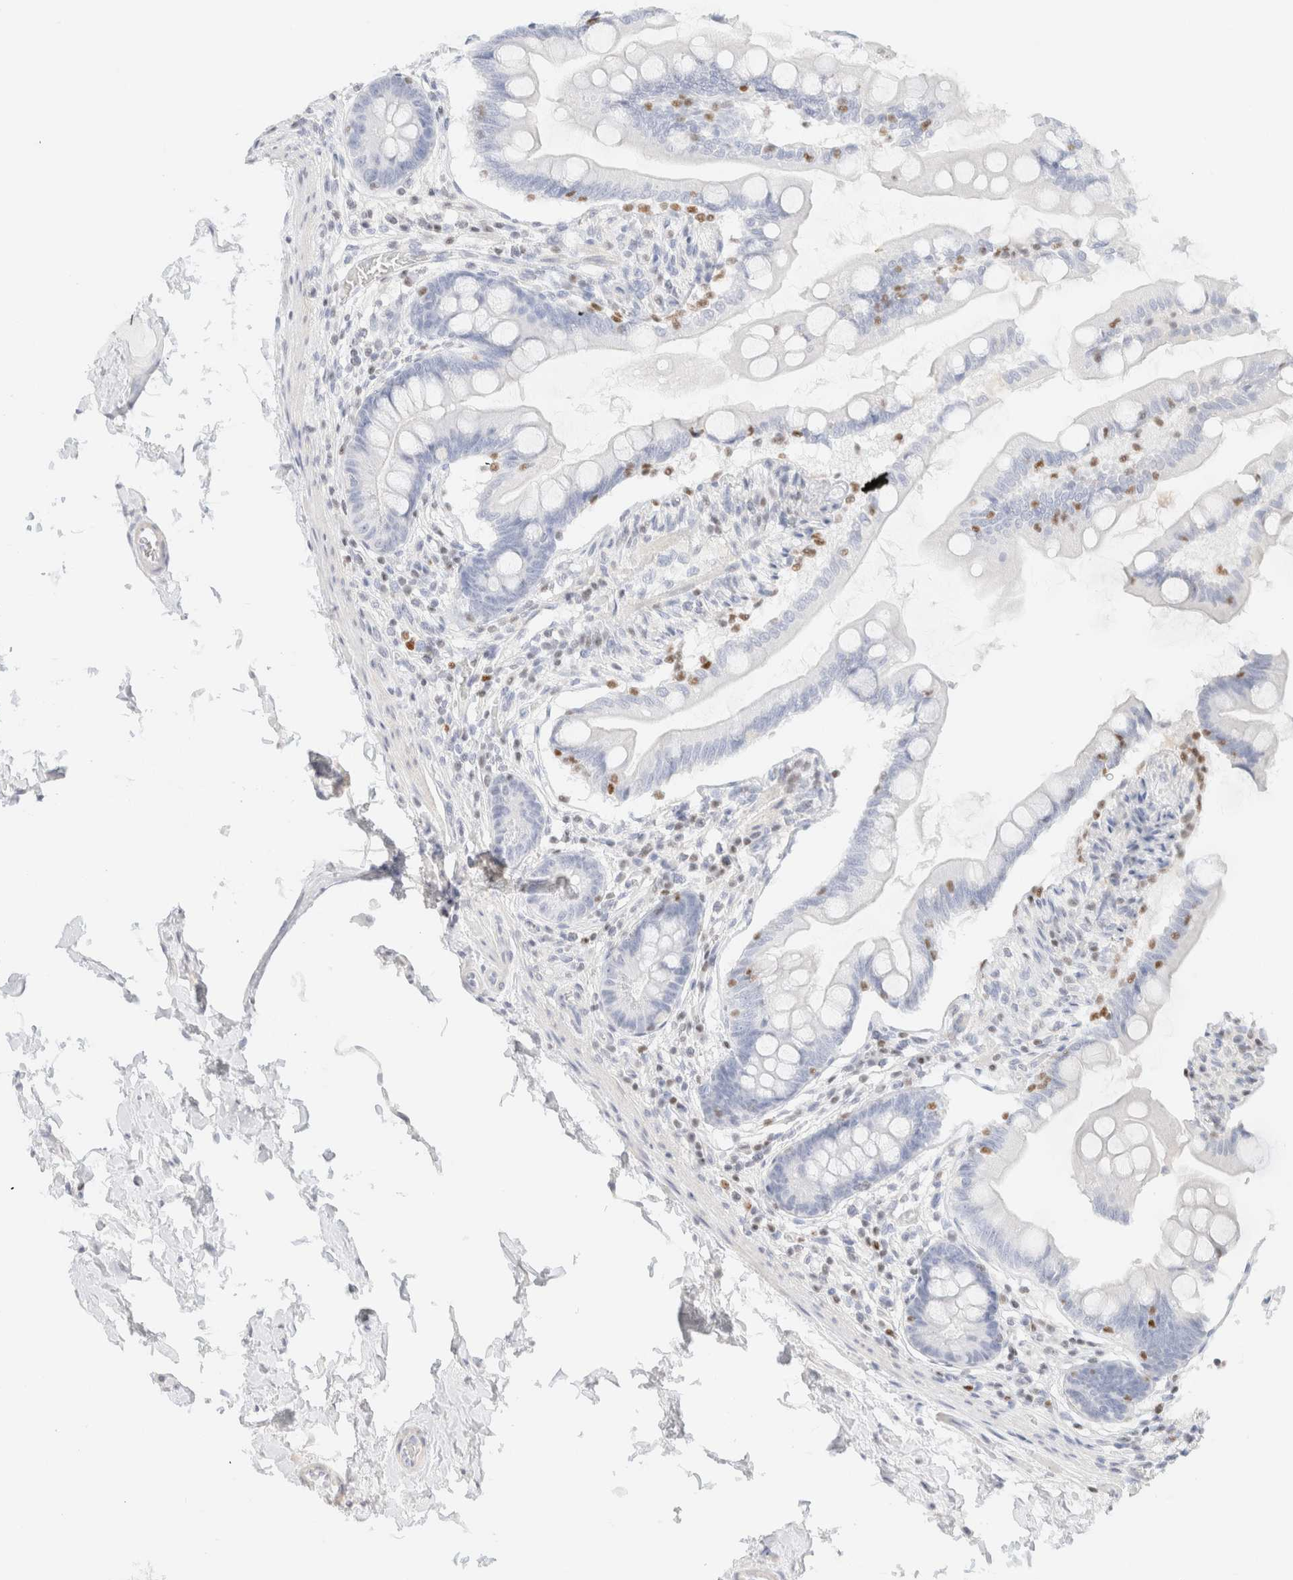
{"staining": {"intensity": "negative", "quantity": "none", "location": "none"}, "tissue": "small intestine", "cell_type": "Glandular cells", "image_type": "normal", "snomed": [{"axis": "morphology", "description": "Normal tissue, NOS"}, {"axis": "topography", "description": "Small intestine"}], "caption": "A high-resolution micrograph shows immunohistochemistry staining of normal small intestine, which exhibits no significant positivity in glandular cells. (DAB (3,3'-diaminobenzidine) immunohistochemistry (IHC), high magnification).", "gene": "IKZF3", "patient": {"sex": "female", "age": 56}}